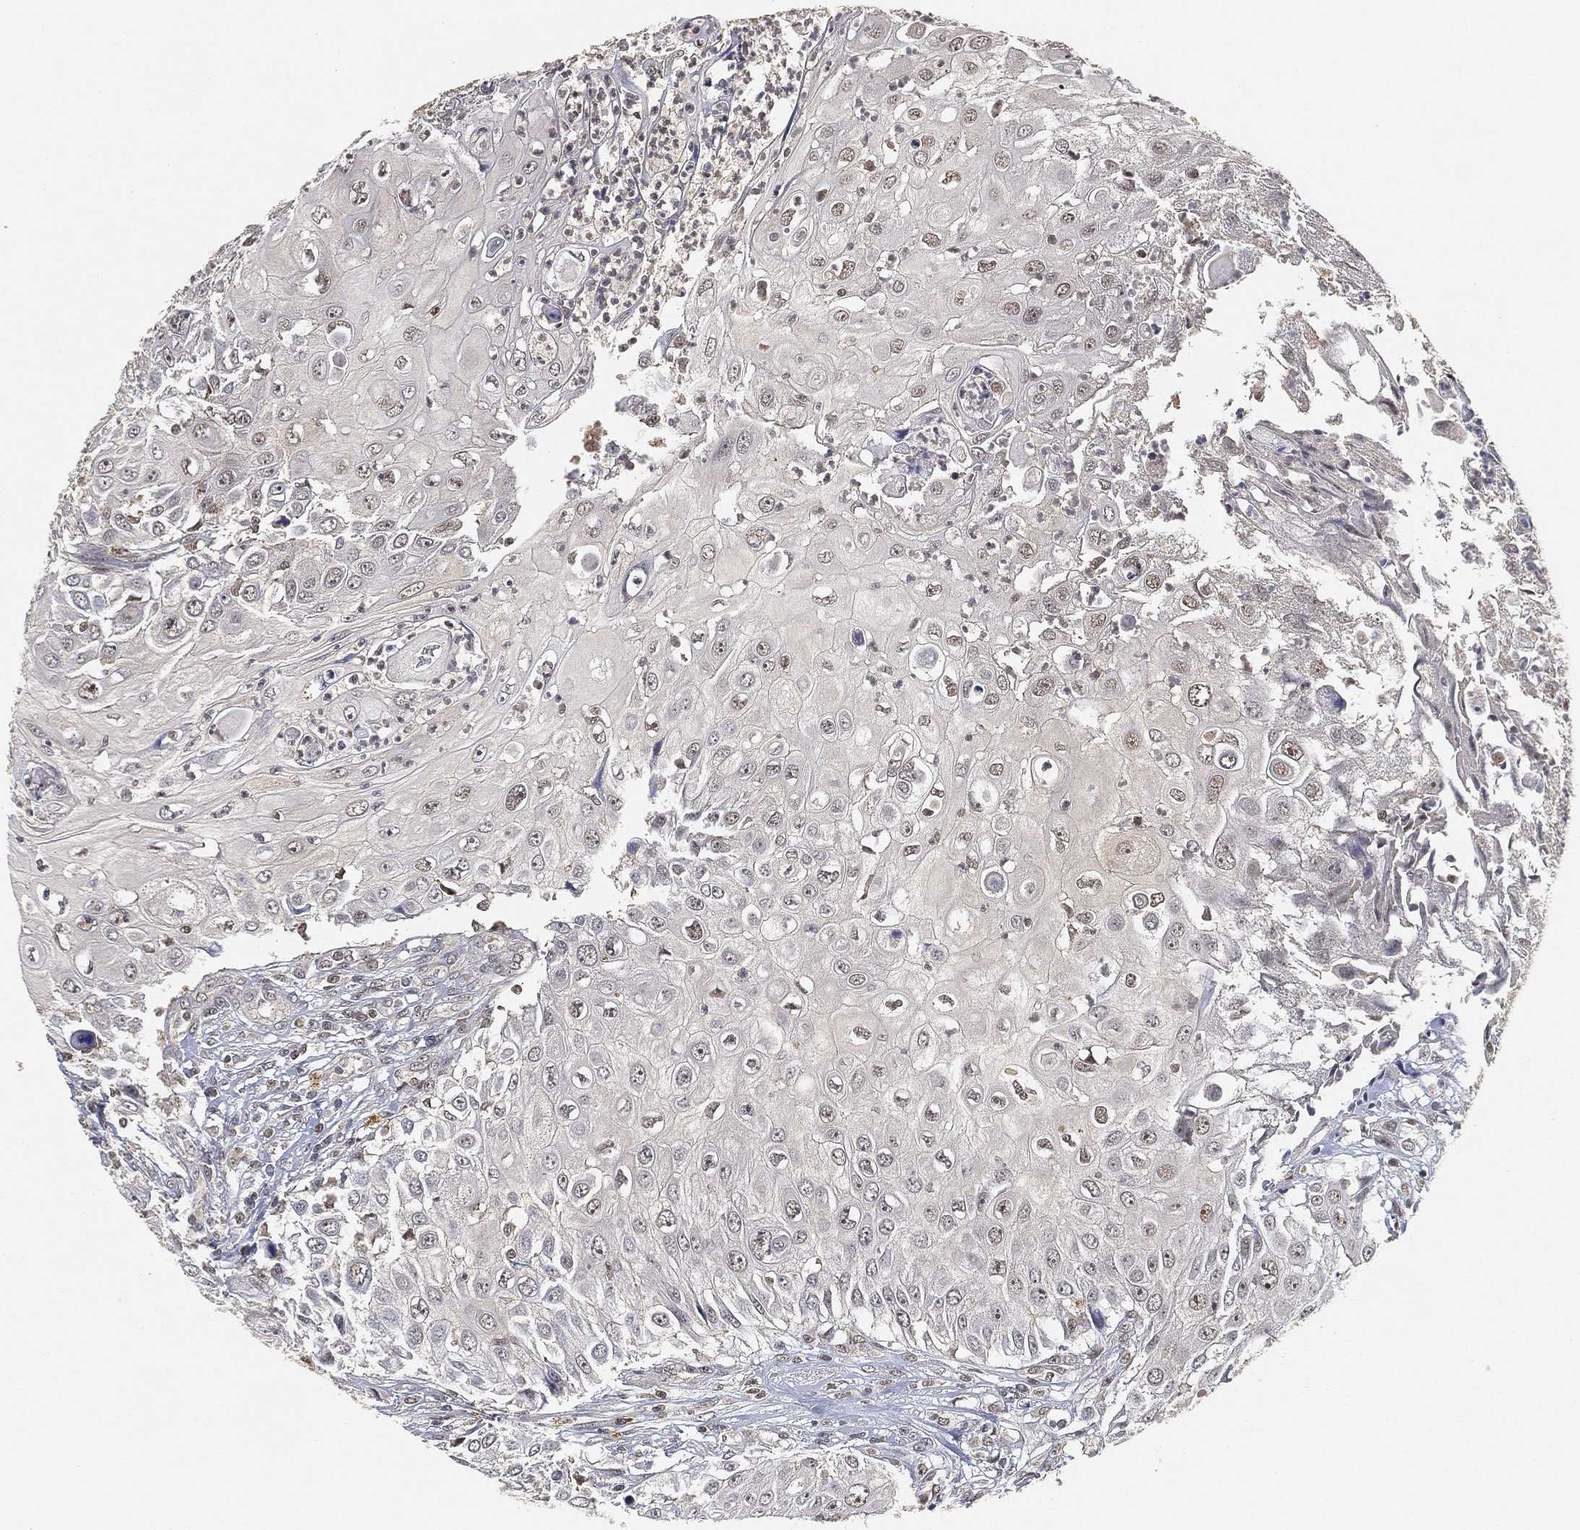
{"staining": {"intensity": "weak", "quantity": "<25%", "location": "nuclear"}, "tissue": "urothelial cancer", "cell_type": "Tumor cells", "image_type": "cancer", "snomed": [{"axis": "morphology", "description": "Urothelial carcinoma, High grade"}, {"axis": "topography", "description": "Urinary bladder"}], "caption": "Urothelial carcinoma (high-grade) was stained to show a protein in brown. There is no significant positivity in tumor cells.", "gene": "WDR26", "patient": {"sex": "female", "age": 79}}